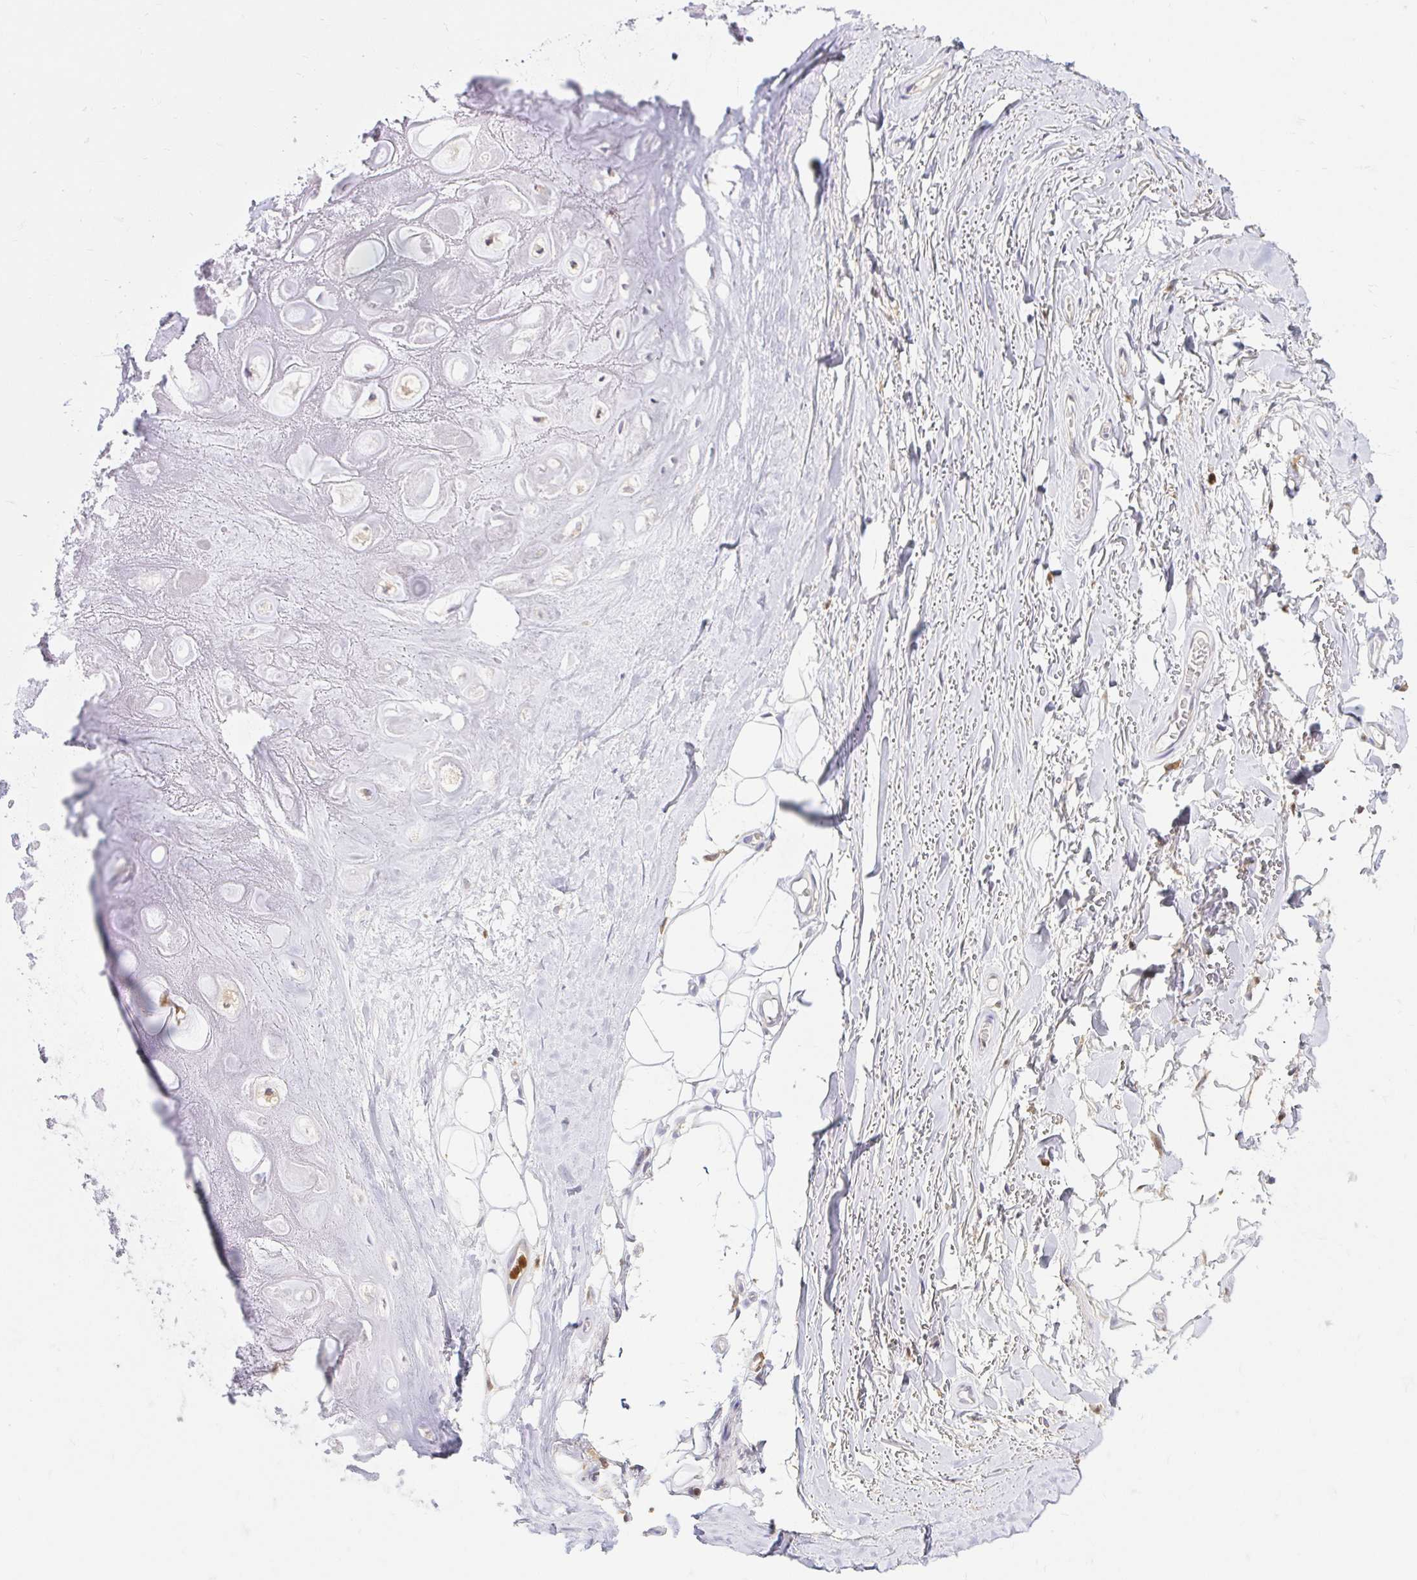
{"staining": {"intensity": "negative", "quantity": "none", "location": "none"}, "tissue": "adipose tissue", "cell_type": "Adipocytes", "image_type": "normal", "snomed": [{"axis": "morphology", "description": "Normal tissue, NOS"}, {"axis": "topography", "description": "Lymph node"}, {"axis": "topography", "description": "Cartilage tissue"}, {"axis": "topography", "description": "Nasopharynx"}], "caption": "The photomicrograph reveals no staining of adipocytes in unremarkable adipose tissue.", "gene": "PYCARD", "patient": {"sex": "male", "age": 63}}